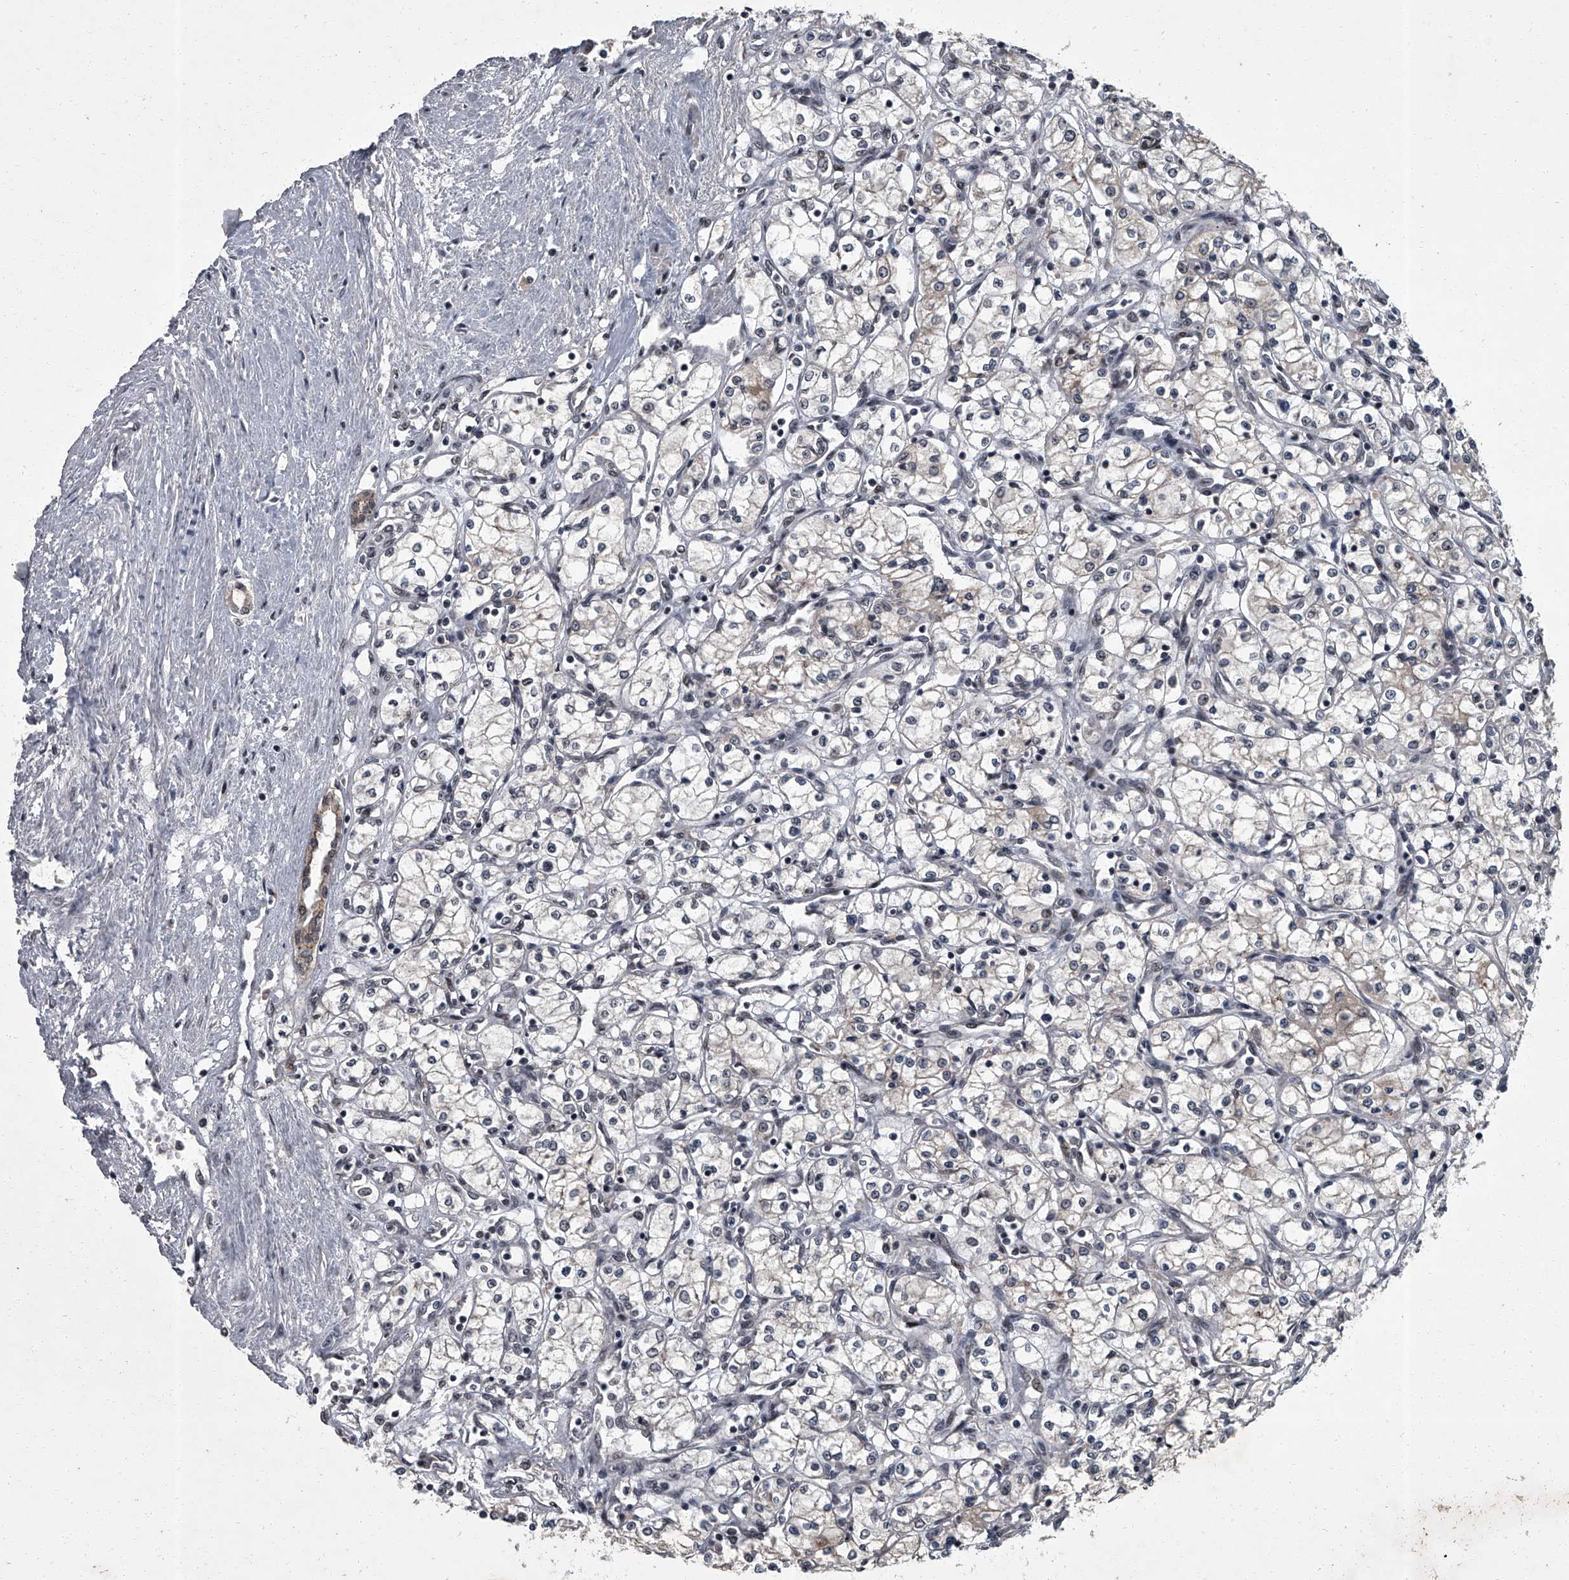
{"staining": {"intensity": "negative", "quantity": "none", "location": "none"}, "tissue": "renal cancer", "cell_type": "Tumor cells", "image_type": "cancer", "snomed": [{"axis": "morphology", "description": "Adenocarcinoma, NOS"}, {"axis": "topography", "description": "Kidney"}], "caption": "Immunohistochemistry (IHC) of human renal adenocarcinoma shows no expression in tumor cells. (DAB IHC with hematoxylin counter stain).", "gene": "ZNF518B", "patient": {"sex": "male", "age": 59}}